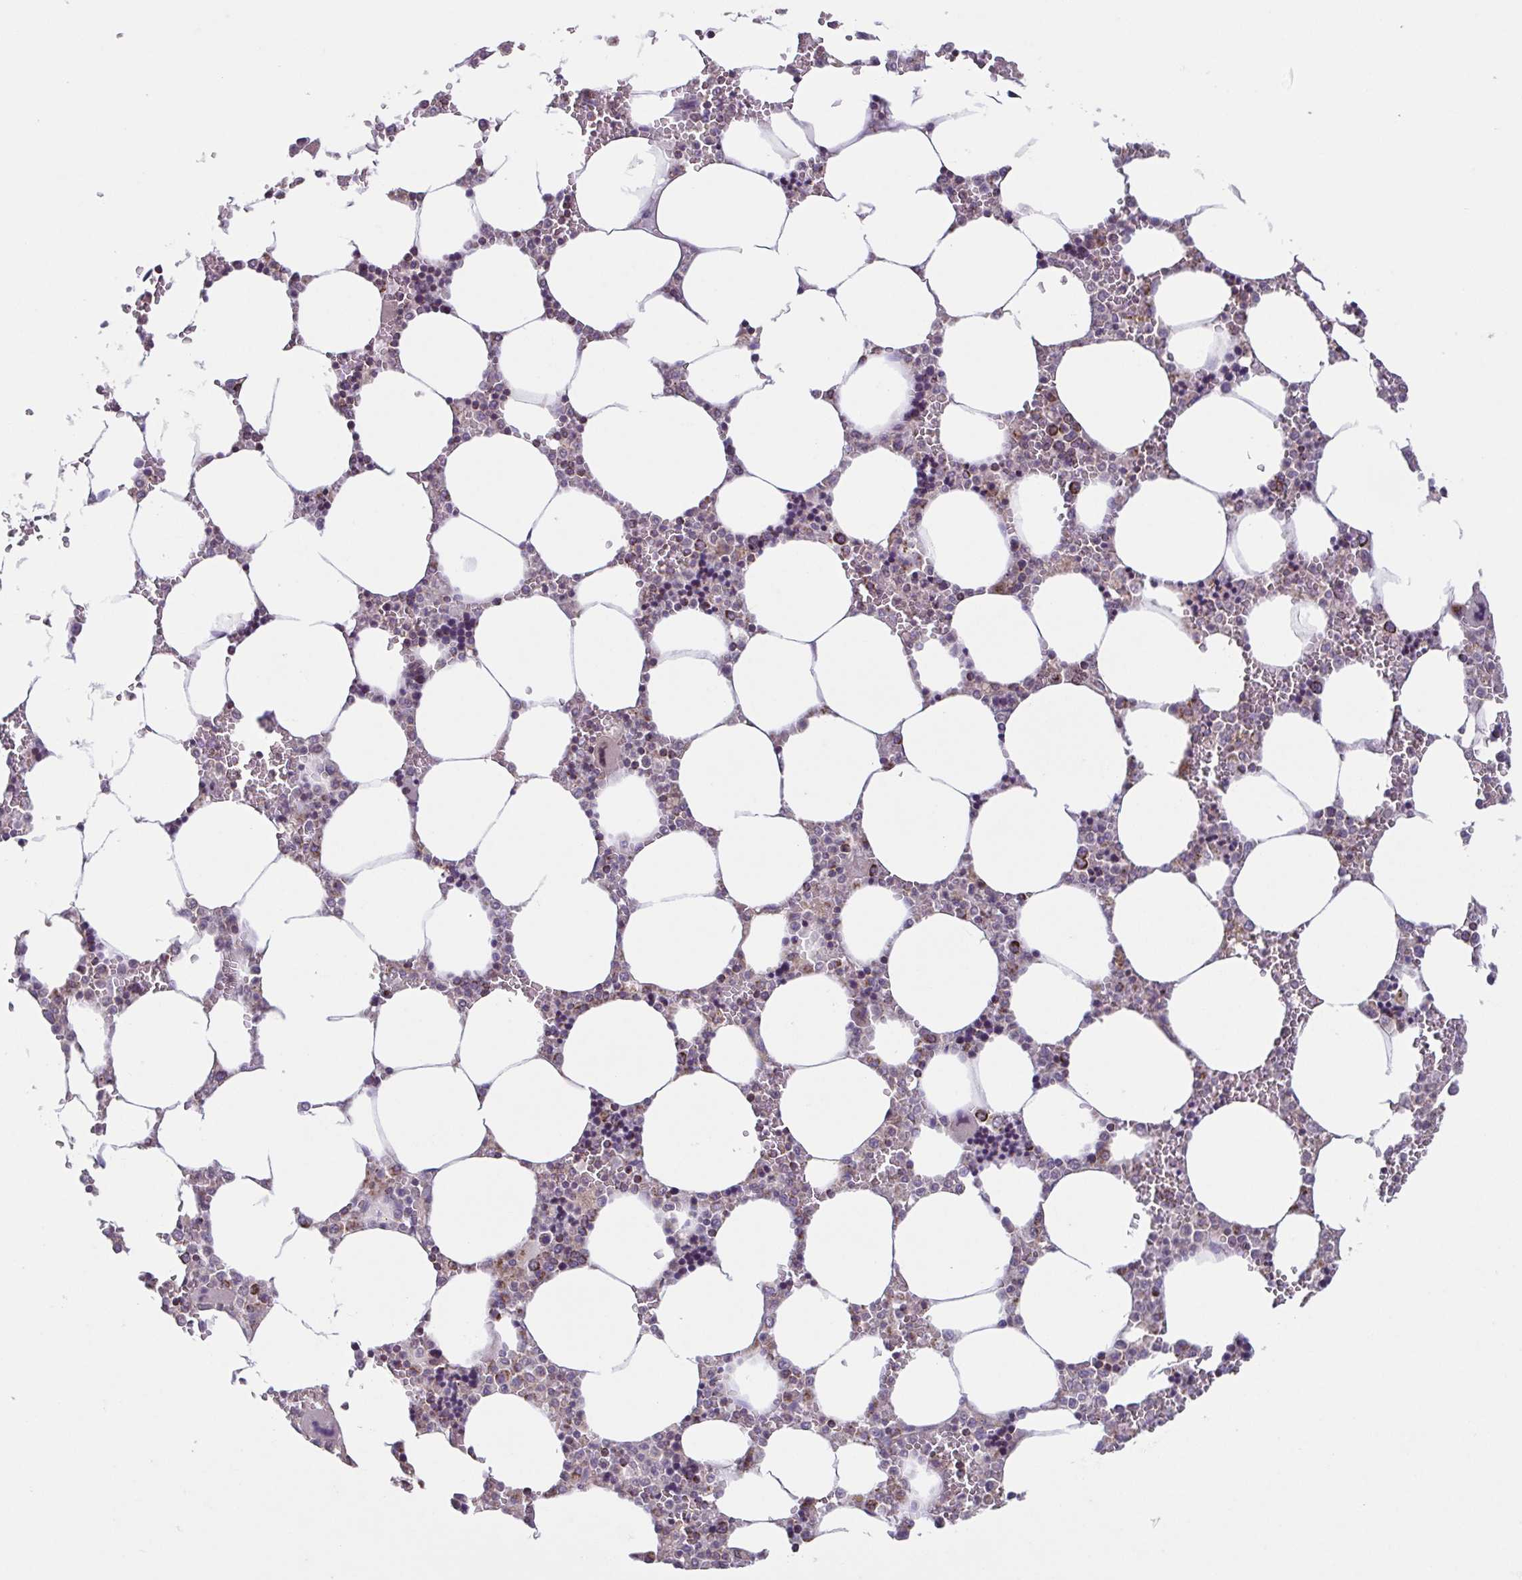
{"staining": {"intensity": "moderate", "quantity": "25%-75%", "location": "cytoplasmic/membranous"}, "tissue": "bone marrow", "cell_type": "Hematopoietic cells", "image_type": "normal", "snomed": [{"axis": "morphology", "description": "Normal tissue, NOS"}, {"axis": "topography", "description": "Bone marrow"}], "caption": "Bone marrow stained with immunohistochemistry reveals moderate cytoplasmic/membranous expression in approximately 25%-75% of hematopoietic cells. (DAB IHC with brightfield microscopy, high magnification).", "gene": "DIP2B", "patient": {"sex": "male", "age": 64}}